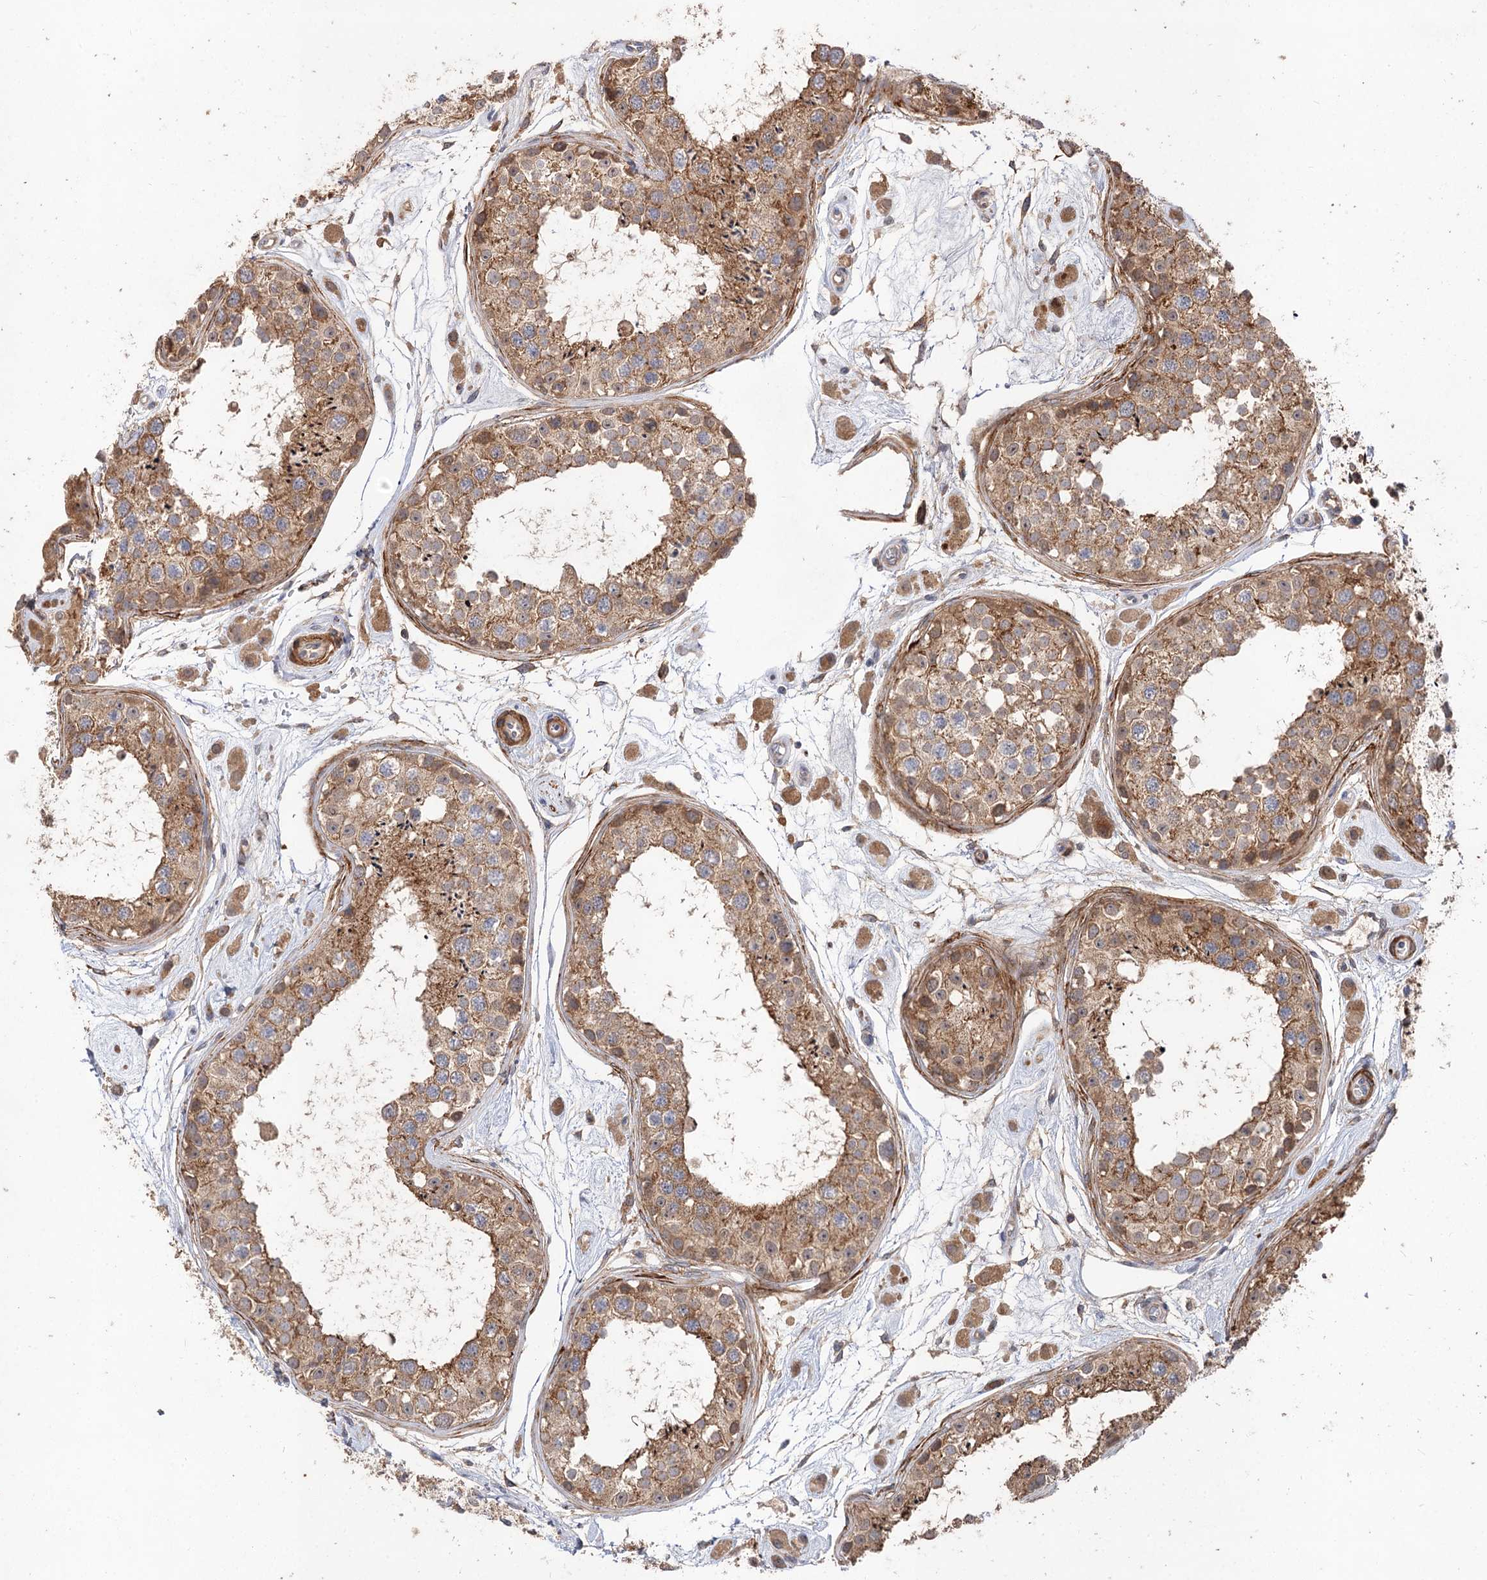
{"staining": {"intensity": "moderate", "quantity": ">75%", "location": "cytoplasmic/membranous"}, "tissue": "testis", "cell_type": "Cells in seminiferous ducts", "image_type": "normal", "snomed": [{"axis": "morphology", "description": "Normal tissue, NOS"}, {"axis": "topography", "description": "Testis"}], "caption": "Protein staining shows moderate cytoplasmic/membranous expression in approximately >75% of cells in seminiferous ducts in normal testis. (IHC, brightfield microscopy, high magnification).", "gene": "FBXW8", "patient": {"sex": "male", "age": 25}}